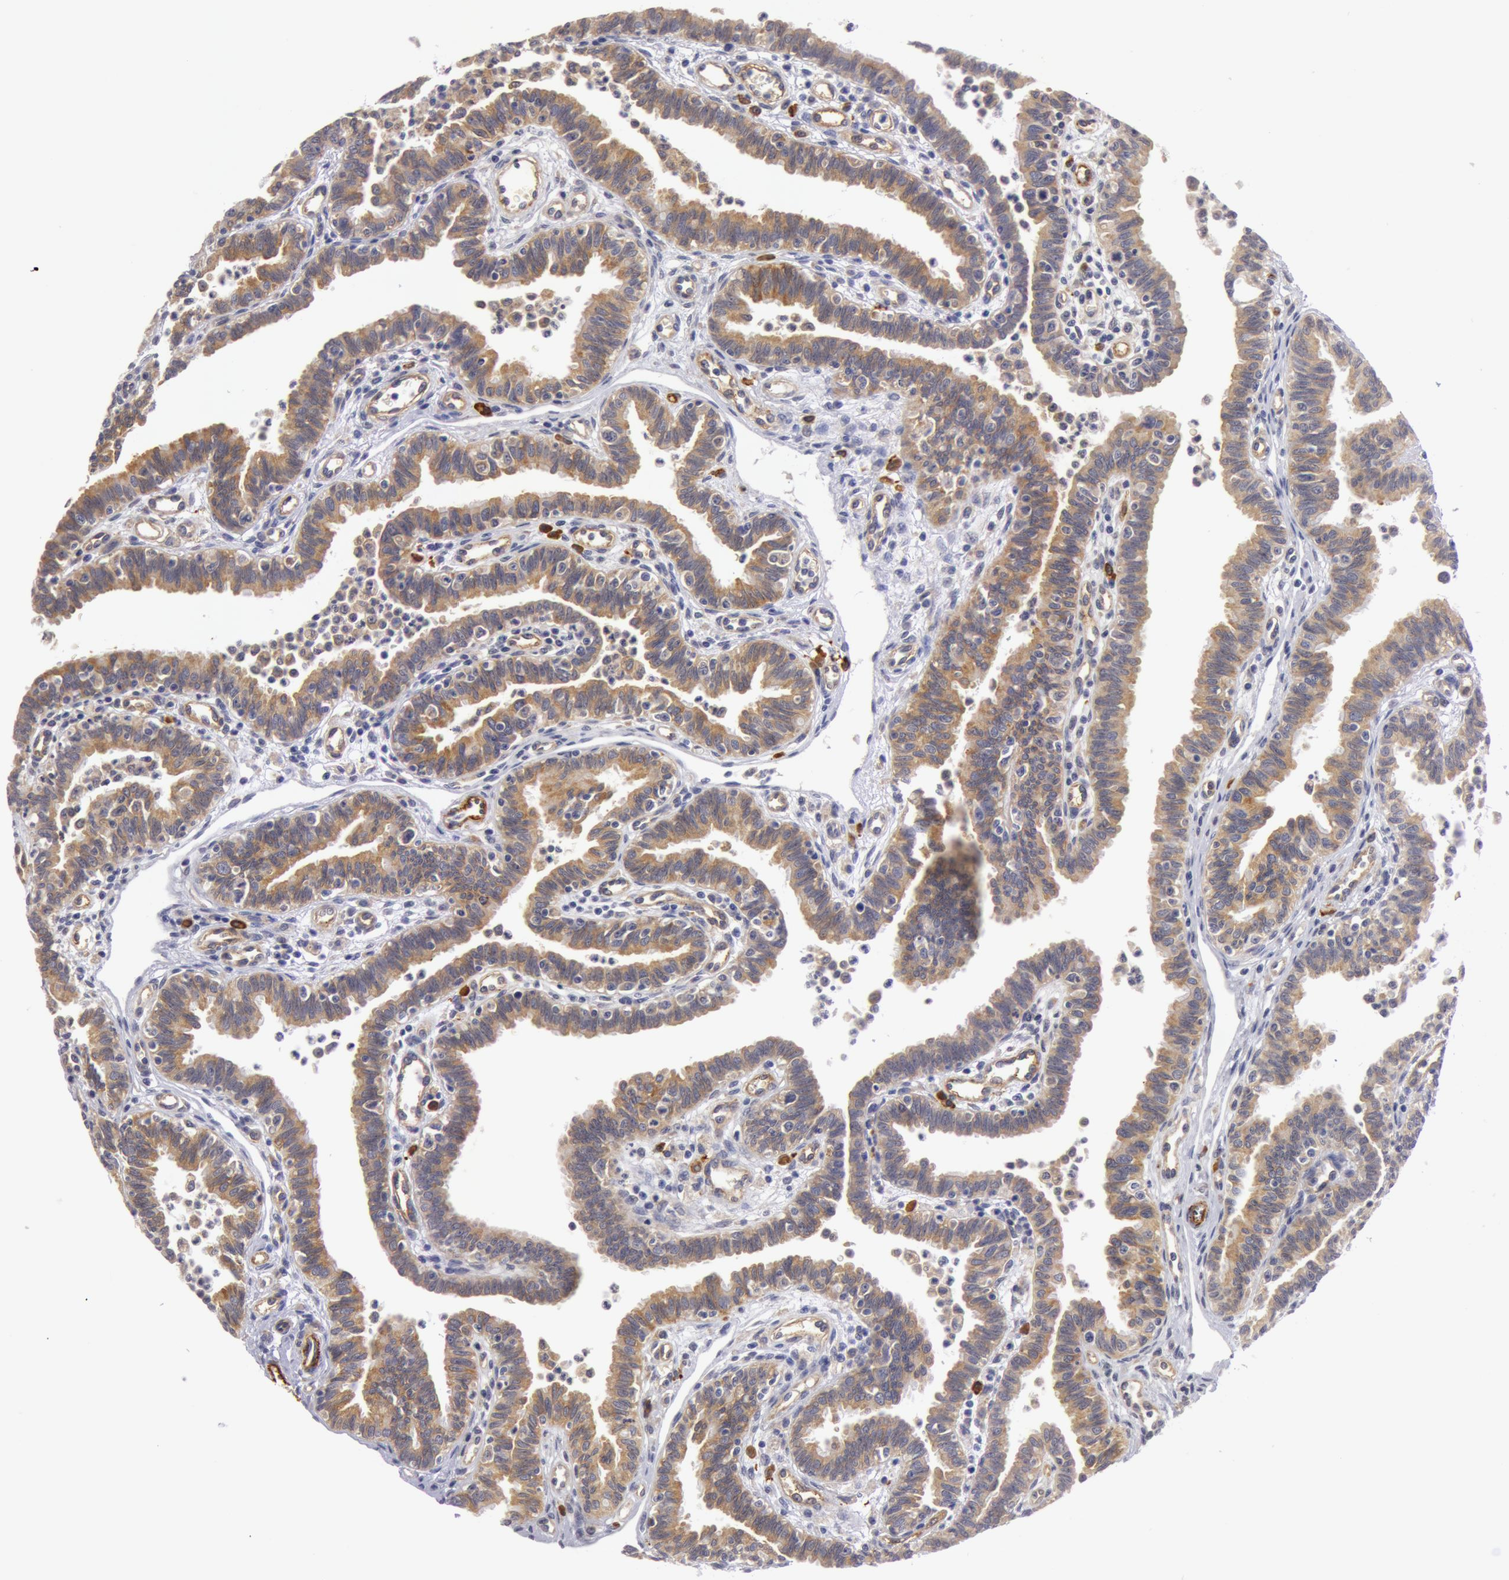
{"staining": {"intensity": "weak", "quantity": ">75%", "location": "cytoplasmic/membranous"}, "tissue": "fallopian tube", "cell_type": "Glandular cells", "image_type": "normal", "snomed": [{"axis": "morphology", "description": "Normal tissue, NOS"}, {"axis": "topography", "description": "Fallopian tube"}], "caption": "A low amount of weak cytoplasmic/membranous positivity is seen in about >75% of glandular cells in benign fallopian tube. The protein of interest is shown in brown color, while the nuclei are stained blue.", "gene": "IL23A", "patient": {"sex": "female", "age": 36}}